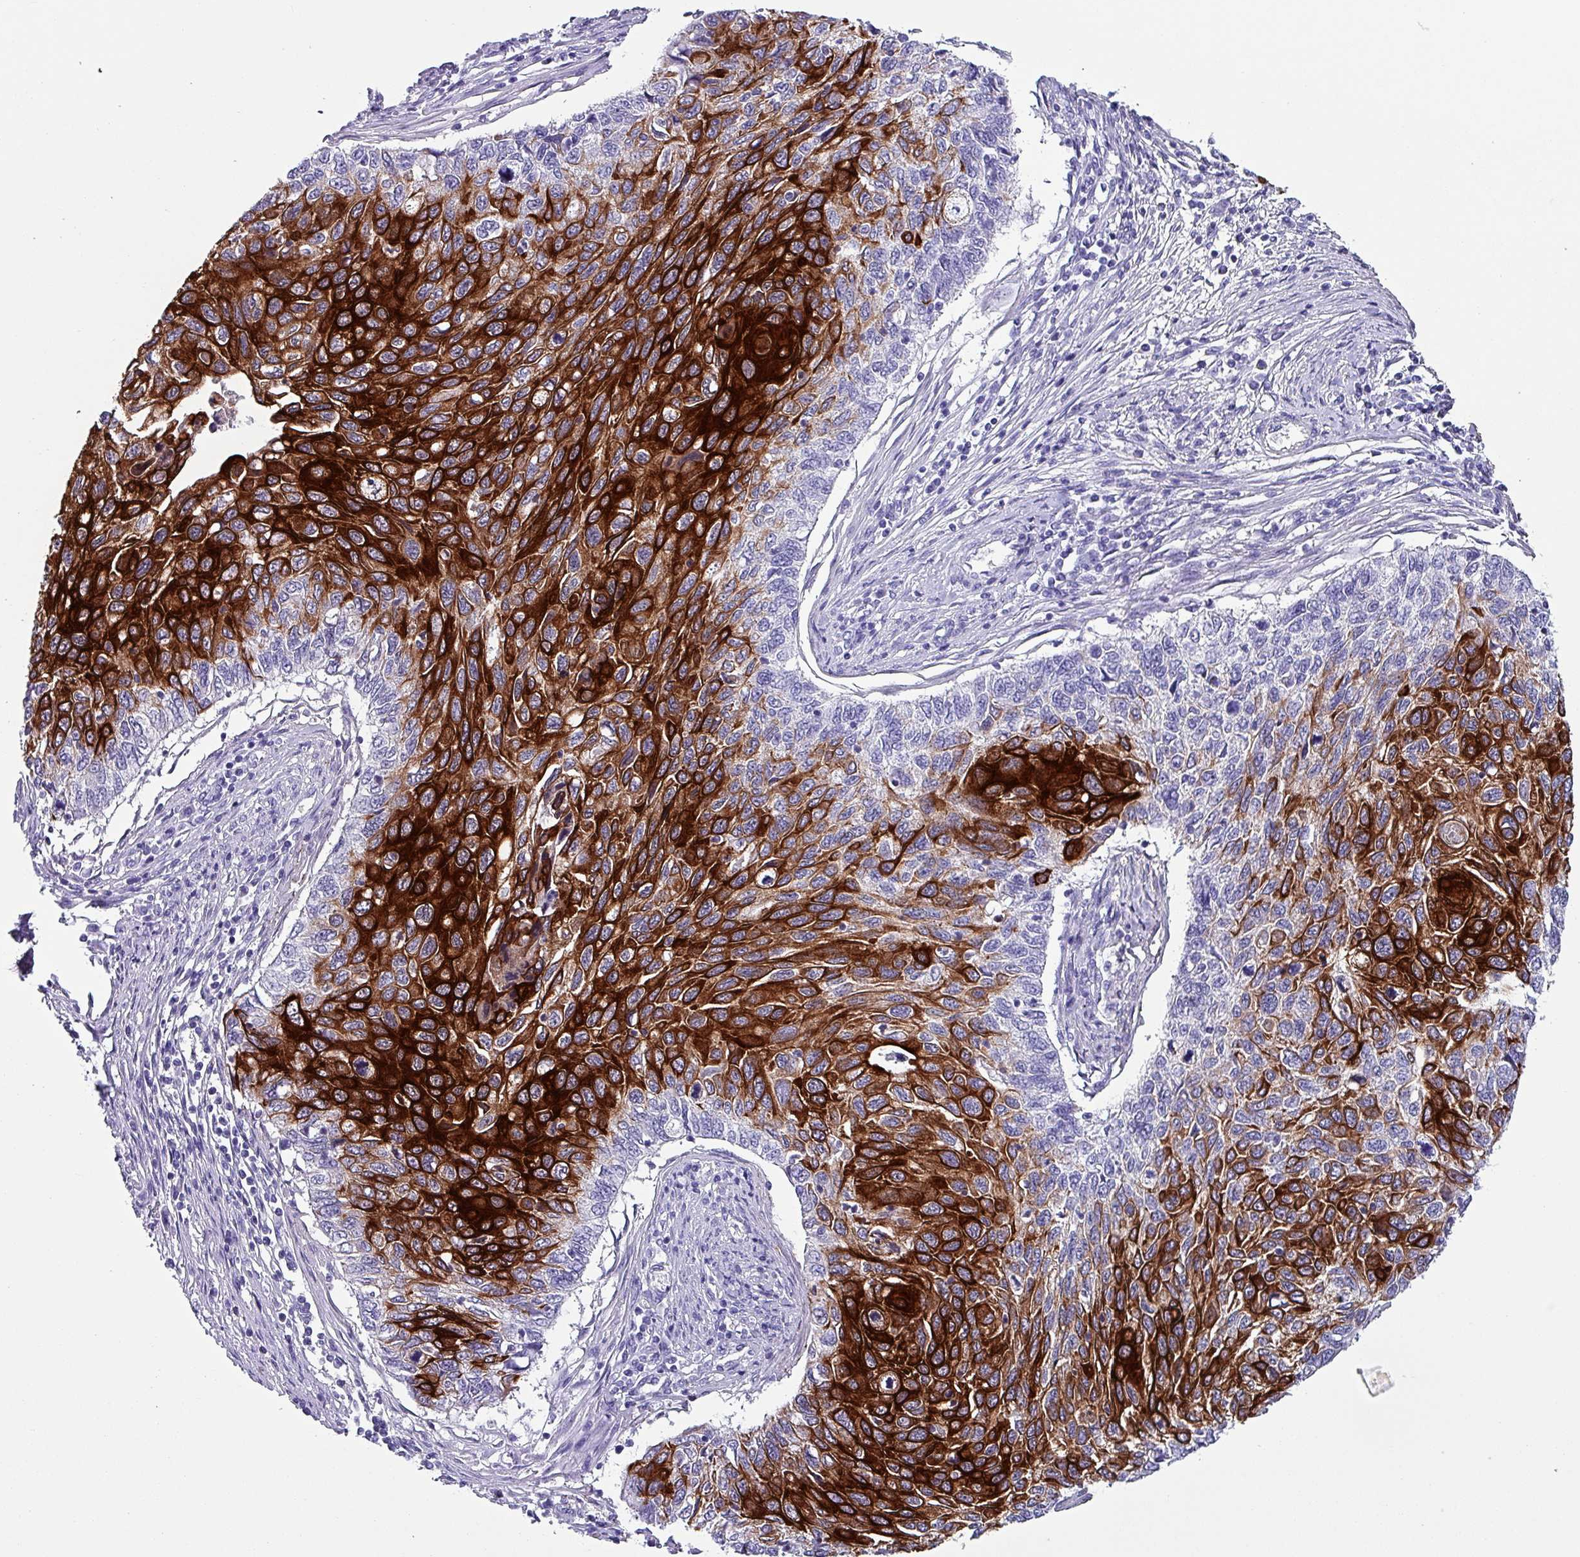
{"staining": {"intensity": "strong", "quantity": ">75%", "location": "cytoplasmic/membranous"}, "tissue": "cervical cancer", "cell_type": "Tumor cells", "image_type": "cancer", "snomed": [{"axis": "morphology", "description": "Squamous cell carcinoma, NOS"}, {"axis": "topography", "description": "Cervix"}], "caption": "This image displays squamous cell carcinoma (cervical) stained with immunohistochemistry to label a protein in brown. The cytoplasmic/membranous of tumor cells show strong positivity for the protein. Nuclei are counter-stained blue.", "gene": "KRT6C", "patient": {"sex": "female", "age": 70}}